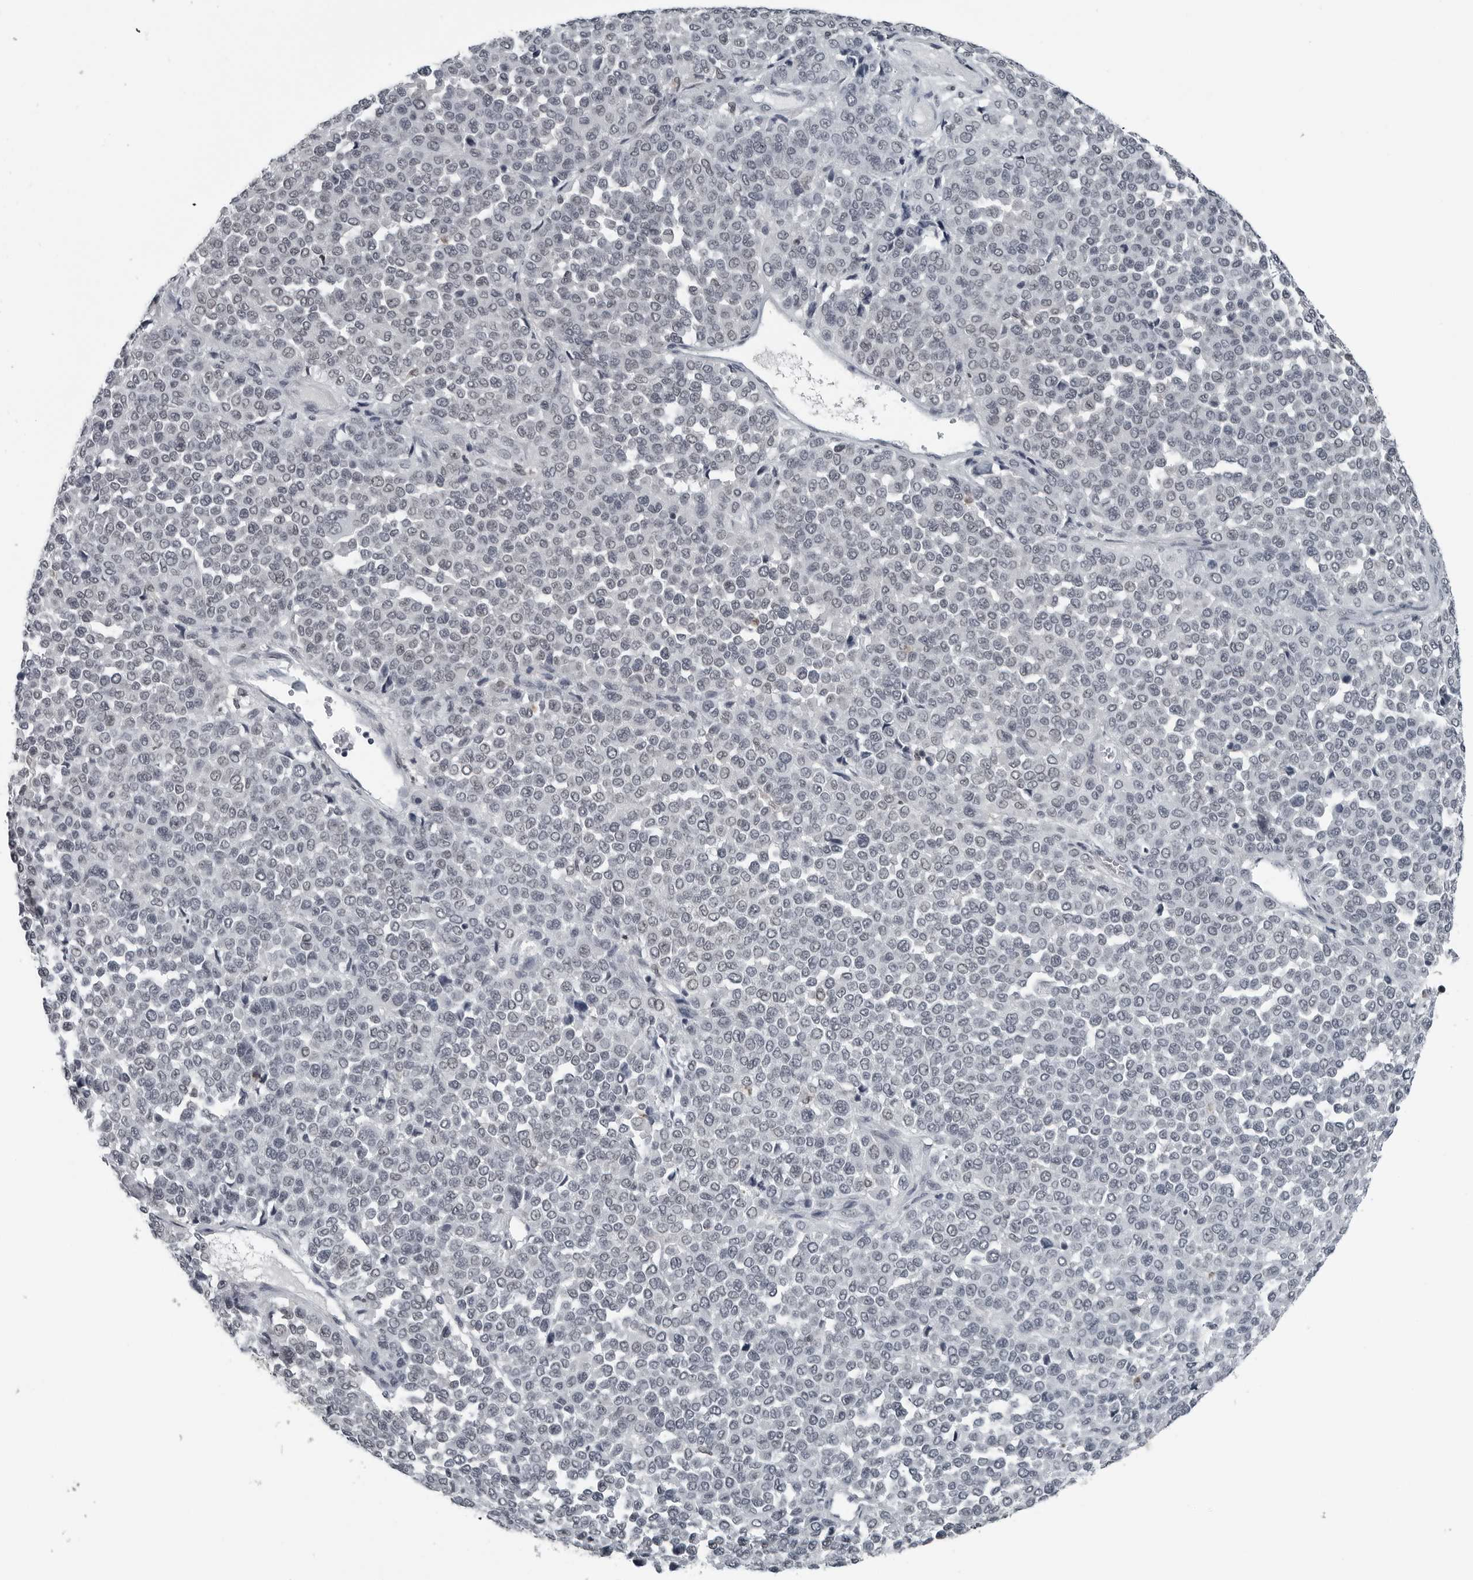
{"staining": {"intensity": "weak", "quantity": "25%-75%", "location": "nuclear"}, "tissue": "melanoma", "cell_type": "Tumor cells", "image_type": "cancer", "snomed": [{"axis": "morphology", "description": "Malignant melanoma, Metastatic site"}, {"axis": "topography", "description": "Pancreas"}], "caption": "IHC of human malignant melanoma (metastatic site) exhibits low levels of weak nuclear expression in about 25%-75% of tumor cells.", "gene": "AKR1A1", "patient": {"sex": "female", "age": 30}}